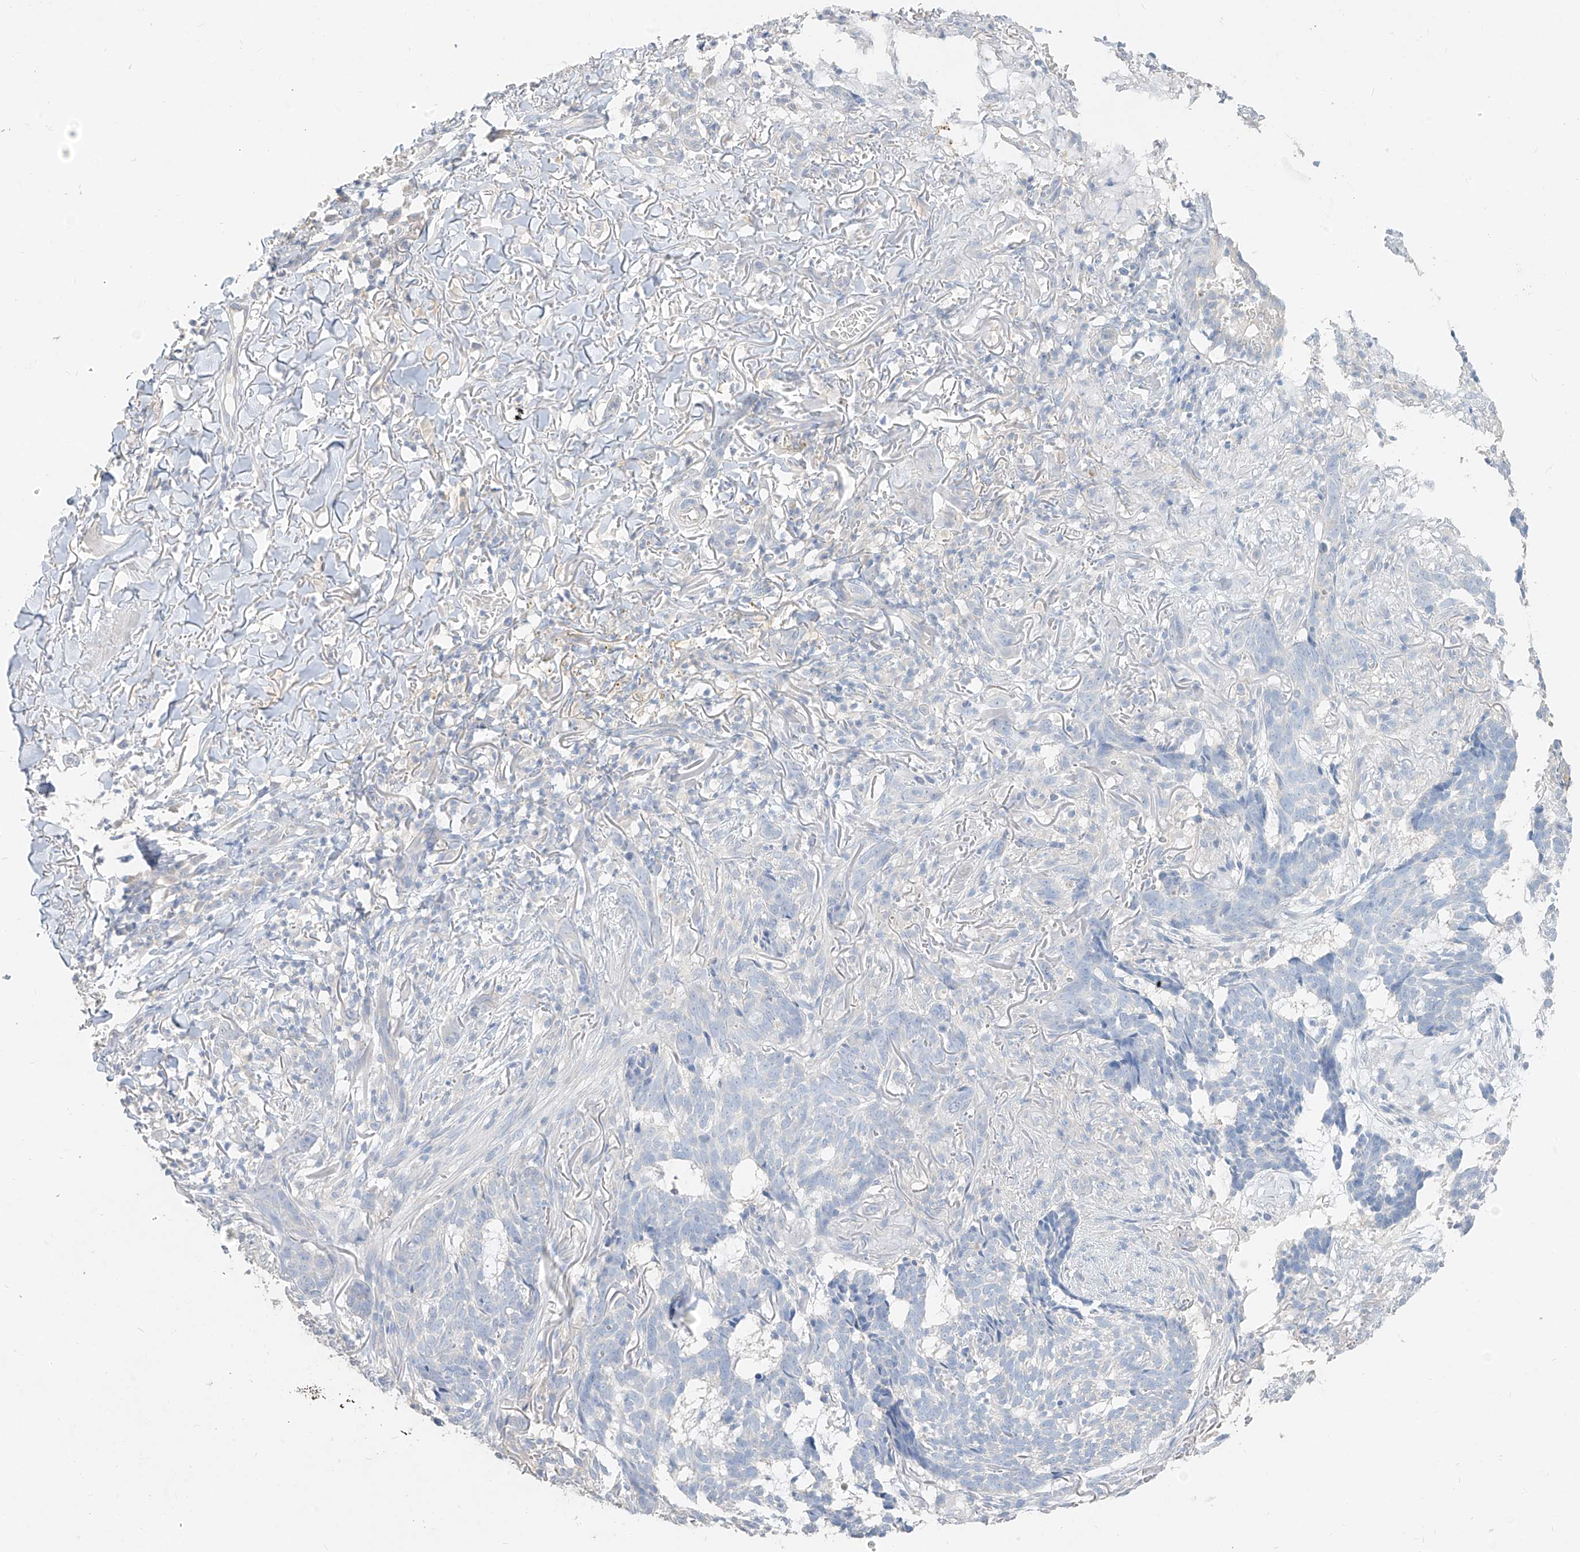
{"staining": {"intensity": "negative", "quantity": "none", "location": "none"}, "tissue": "skin cancer", "cell_type": "Tumor cells", "image_type": "cancer", "snomed": [{"axis": "morphology", "description": "Basal cell carcinoma"}, {"axis": "topography", "description": "Skin"}], "caption": "A photomicrograph of human skin cancer is negative for staining in tumor cells.", "gene": "ZZEF1", "patient": {"sex": "male", "age": 85}}